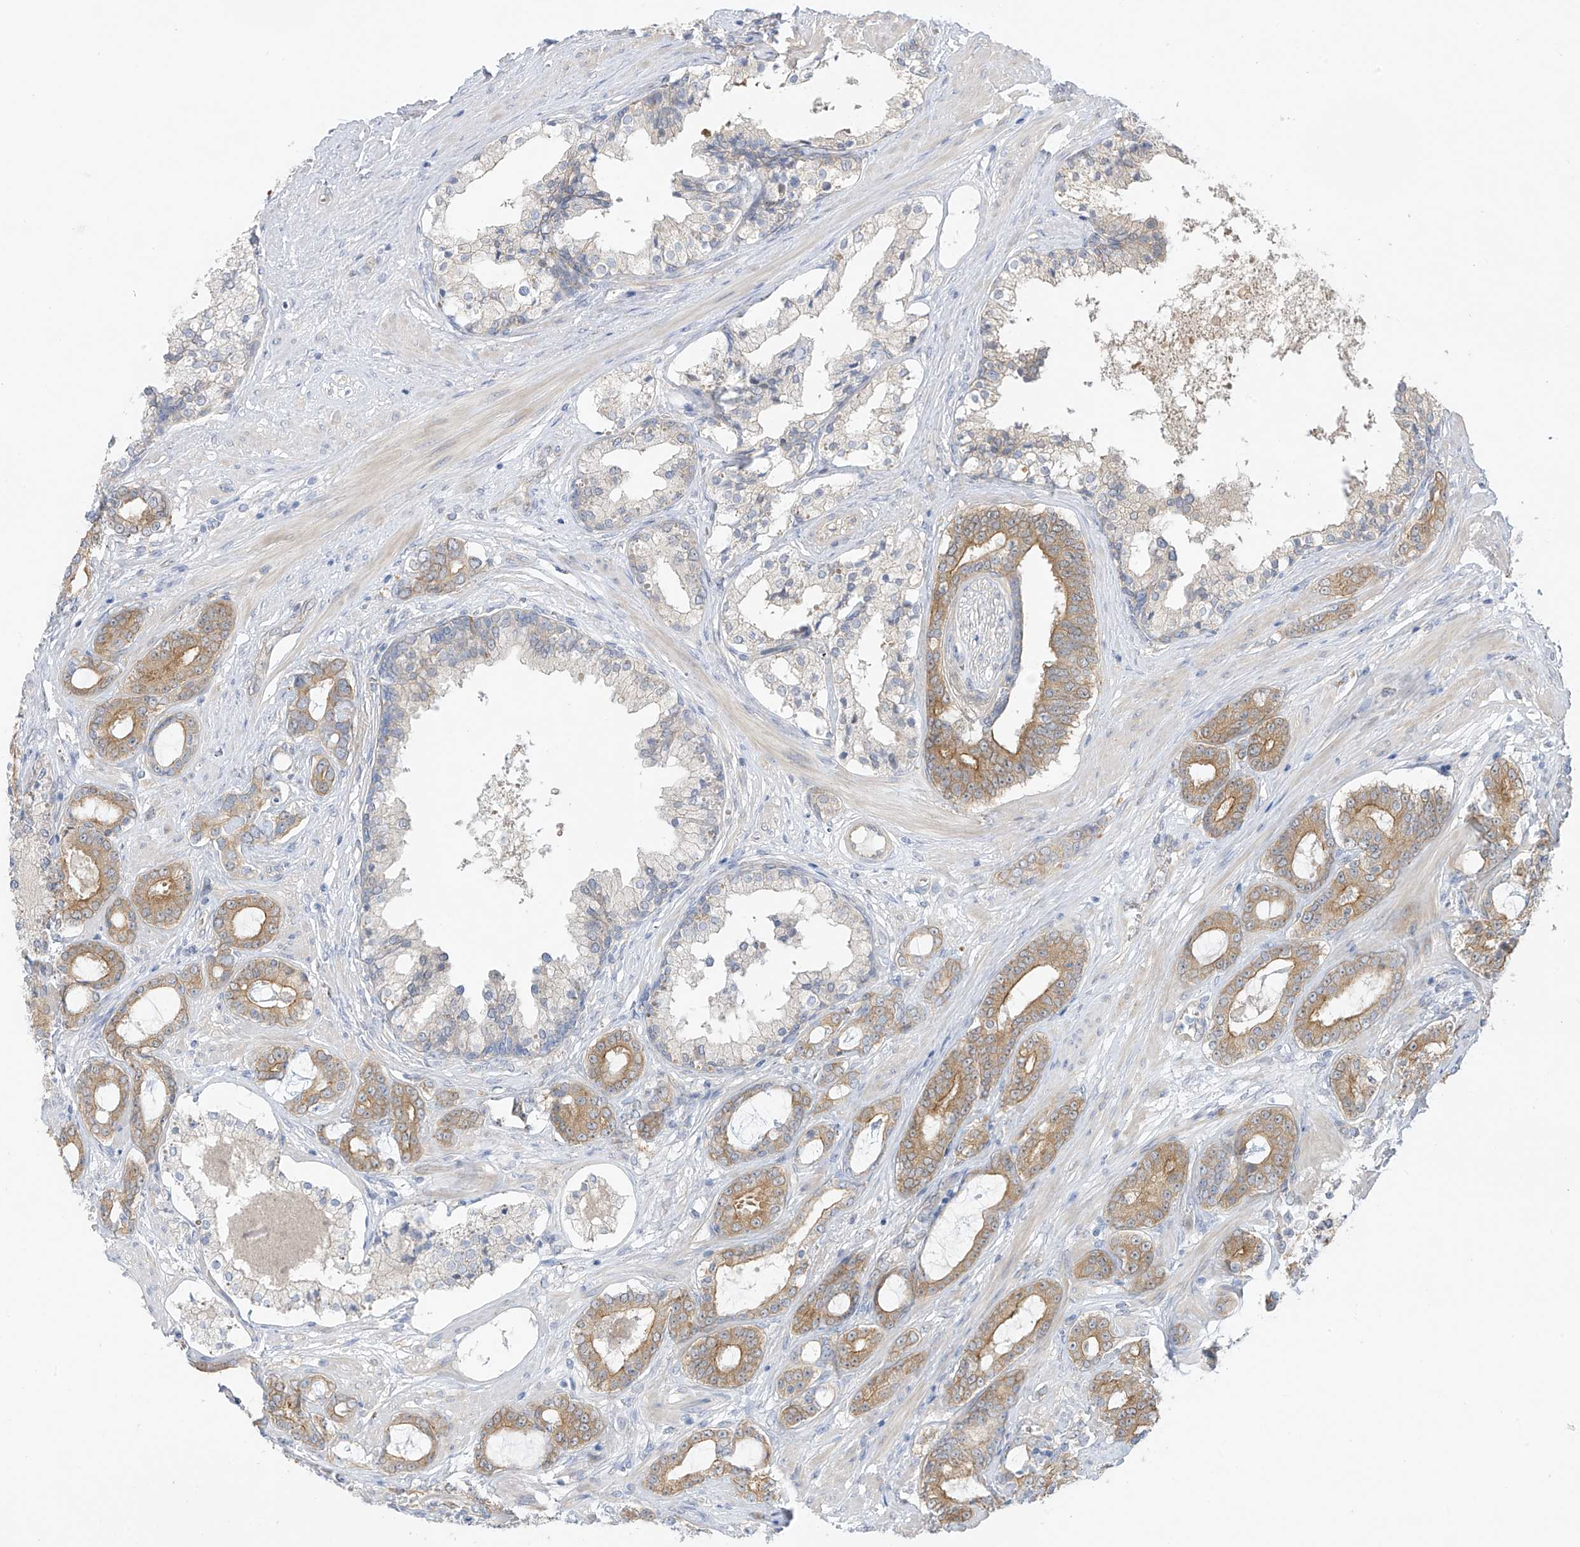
{"staining": {"intensity": "moderate", "quantity": ">75%", "location": "cytoplasmic/membranous"}, "tissue": "prostate cancer", "cell_type": "Tumor cells", "image_type": "cancer", "snomed": [{"axis": "morphology", "description": "Adenocarcinoma, High grade"}, {"axis": "topography", "description": "Prostate"}], "caption": "About >75% of tumor cells in human high-grade adenocarcinoma (prostate) exhibit moderate cytoplasmic/membranous protein positivity as visualized by brown immunohistochemical staining.", "gene": "EIPR1", "patient": {"sex": "male", "age": 58}}